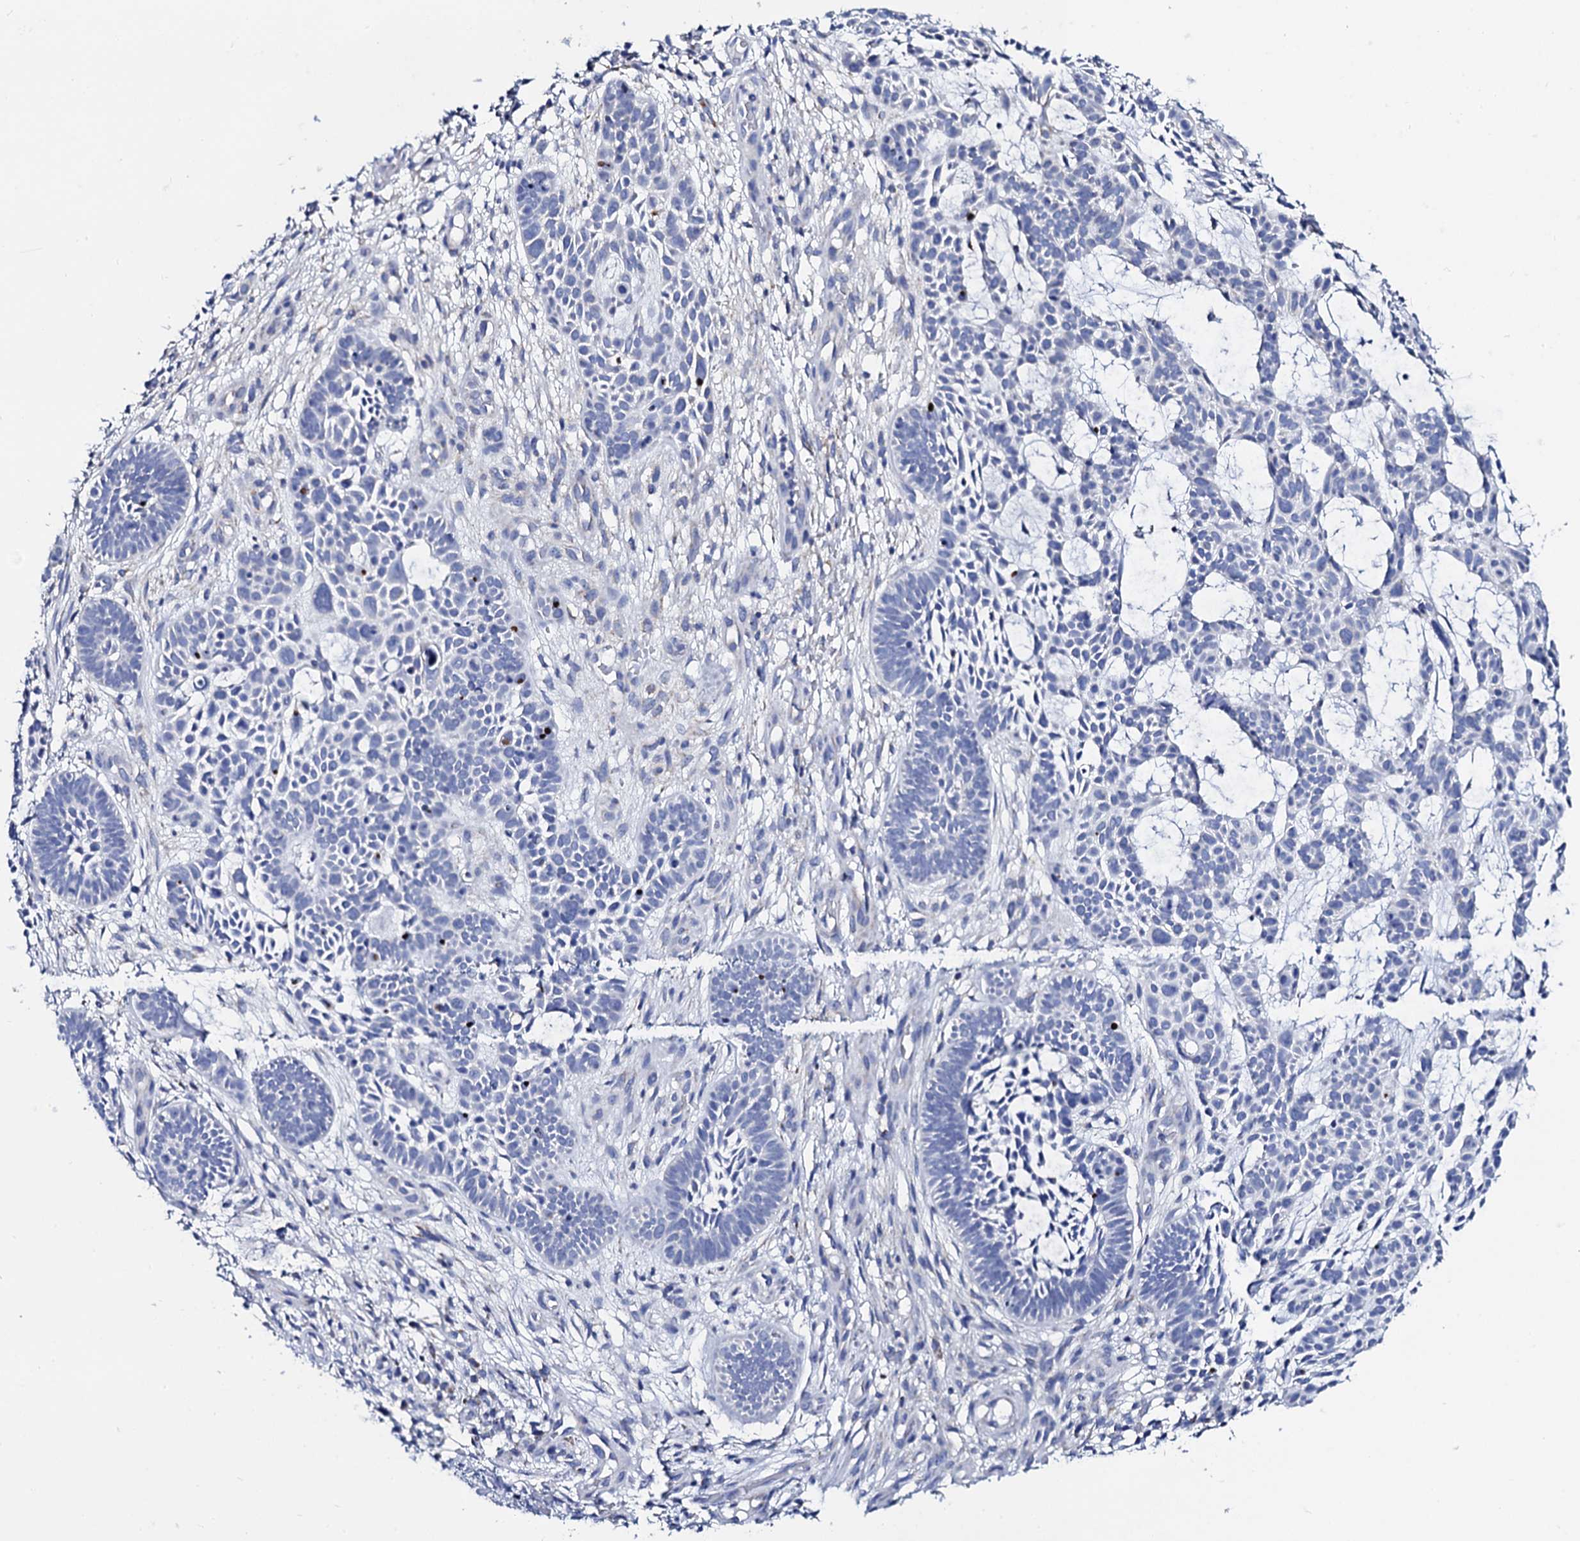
{"staining": {"intensity": "negative", "quantity": "none", "location": "none"}, "tissue": "skin cancer", "cell_type": "Tumor cells", "image_type": "cancer", "snomed": [{"axis": "morphology", "description": "Basal cell carcinoma"}, {"axis": "topography", "description": "Skin"}], "caption": "IHC photomicrograph of human skin basal cell carcinoma stained for a protein (brown), which displays no expression in tumor cells.", "gene": "ACADSB", "patient": {"sex": "male", "age": 89}}